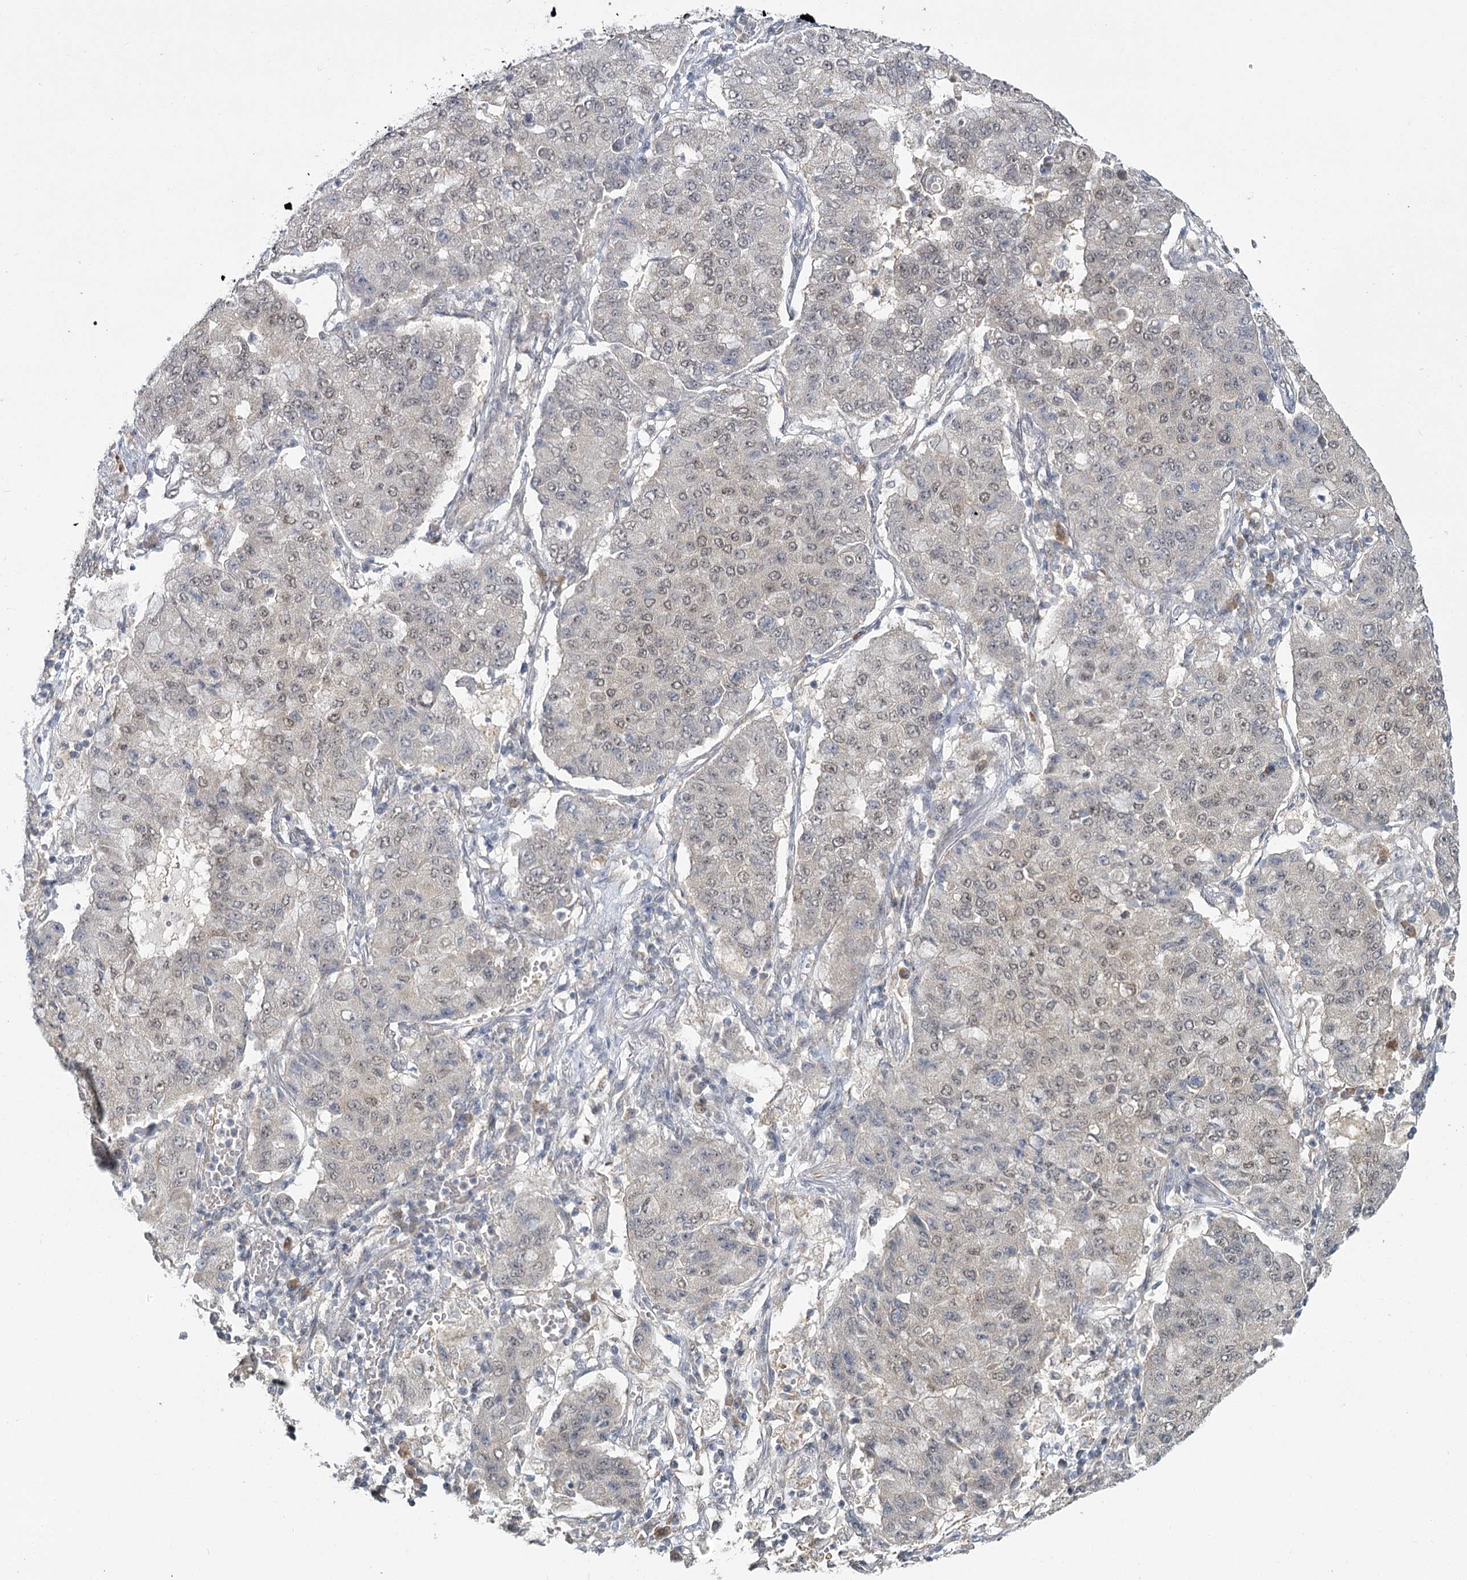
{"staining": {"intensity": "weak", "quantity": "25%-75%", "location": "nuclear"}, "tissue": "lung cancer", "cell_type": "Tumor cells", "image_type": "cancer", "snomed": [{"axis": "morphology", "description": "Squamous cell carcinoma, NOS"}, {"axis": "topography", "description": "Lung"}], "caption": "Protein staining of lung cancer (squamous cell carcinoma) tissue demonstrates weak nuclear staining in approximately 25%-75% of tumor cells.", "gene": "TBC1D9B", "patient": {"sex": "male", "age": 74}}